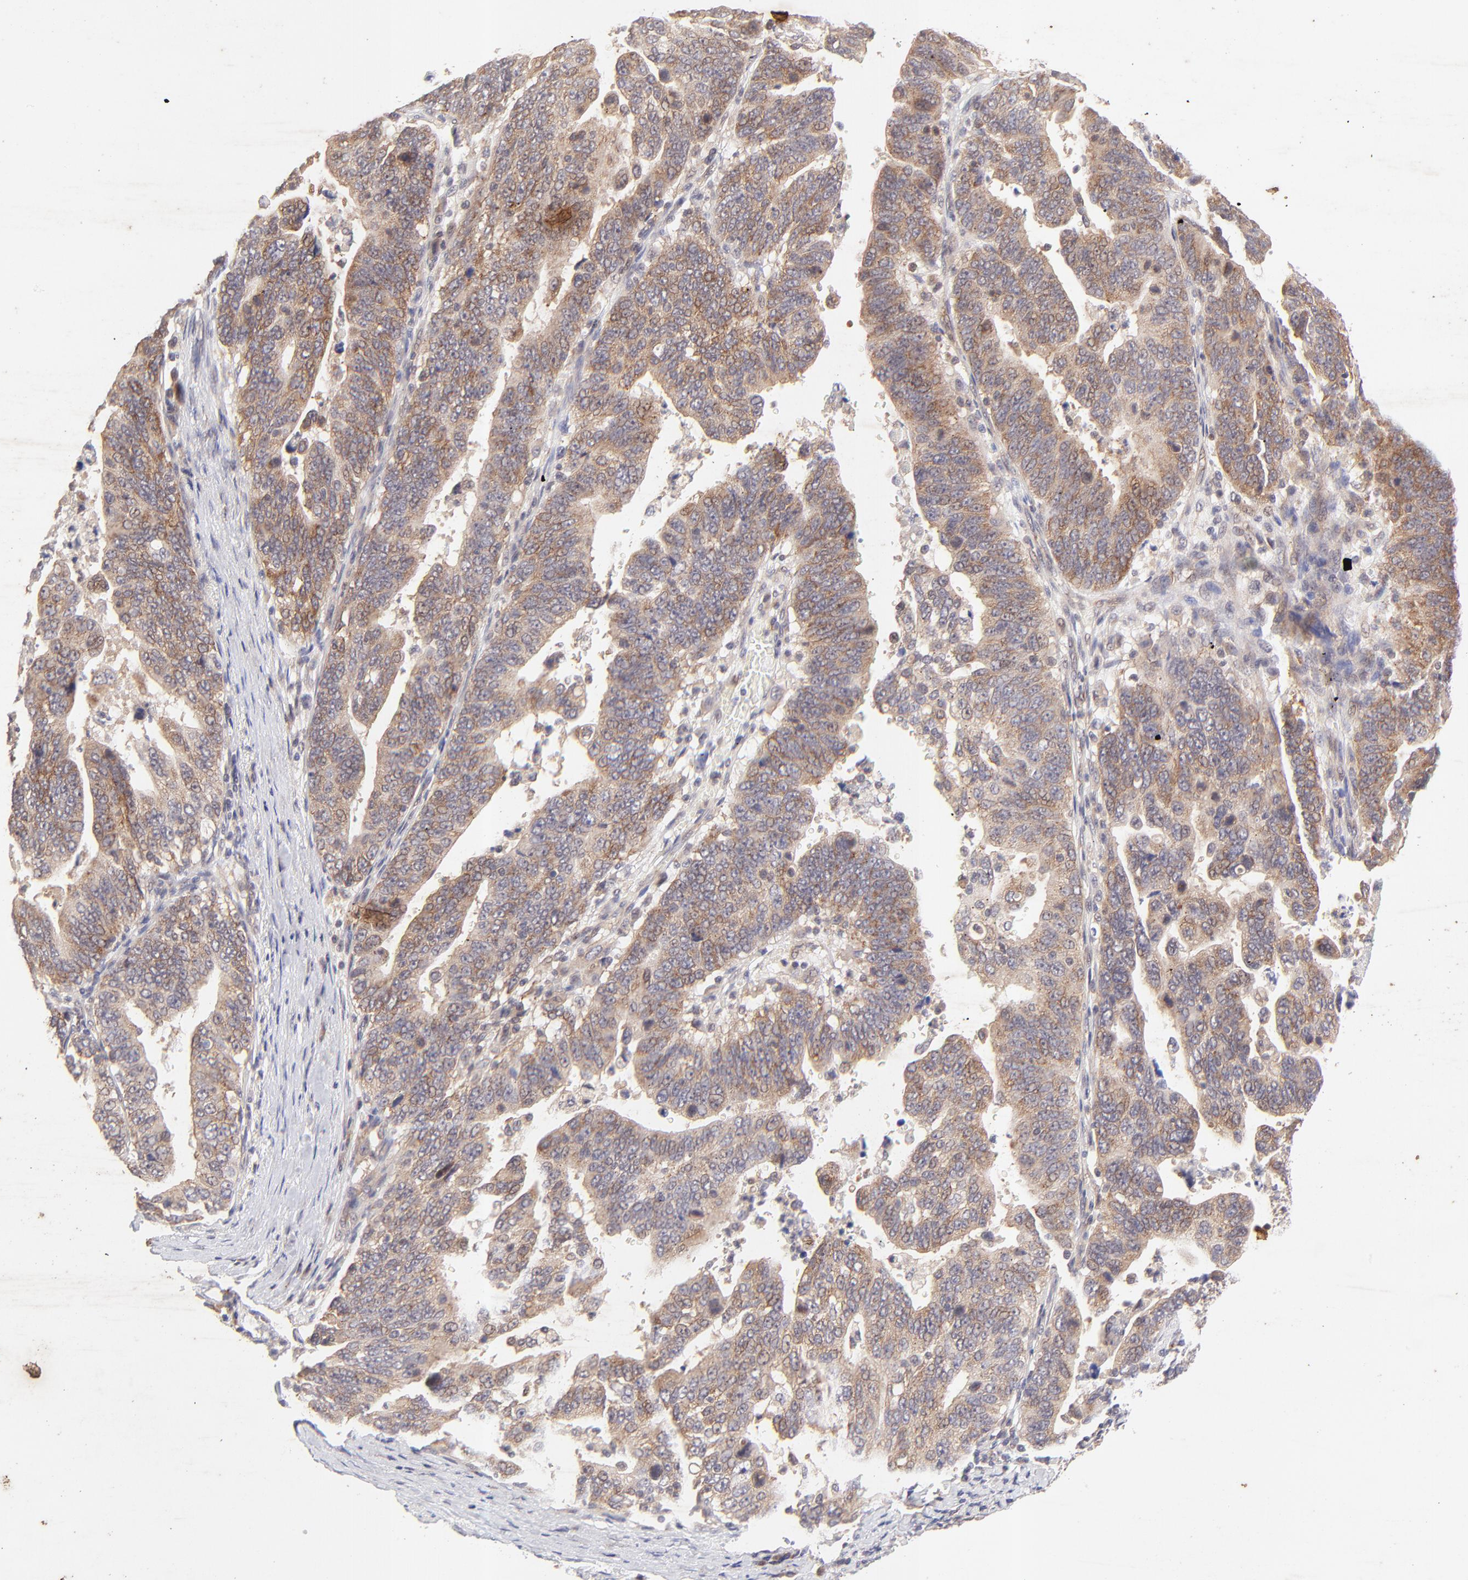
{"staining": {"intensity": "moderate", "quantity": ">75%", "location": "nuclear"}, "tissue": "stomach cancer", "cell_type": "Tumor cells", "image_type": "cancer", "snomed": [{"axis": "morphology", "description": "Adenocarcinoma, NOS"}, {"axis": "topography", "description": "Stomach, upper"}], "caption": "Human stomach adenocarcinoma stained with a brown dye displays moderate nuclear positive positivity in about >75% of tumor cells.", "gene": "TNRC6B", "patient": {"sex": "female", "age": 50}}